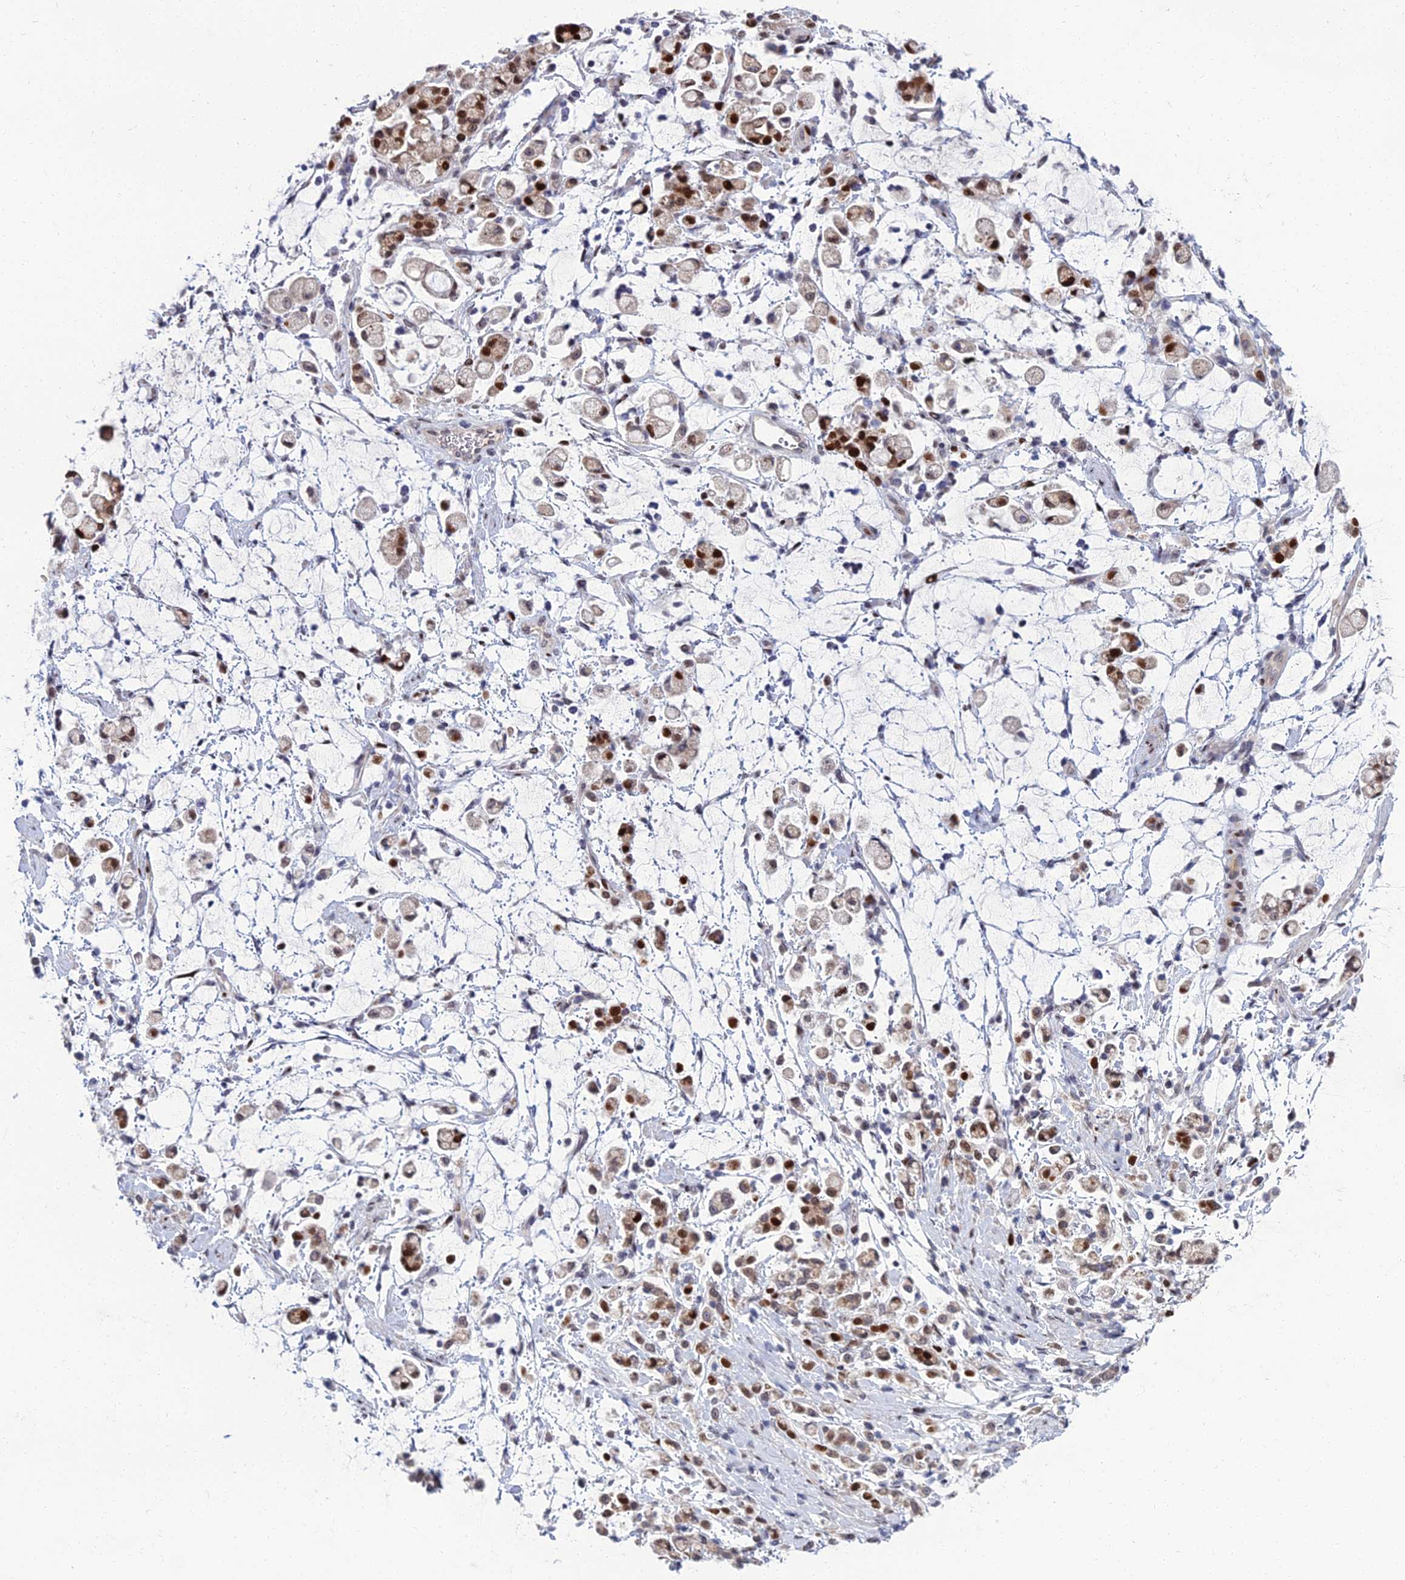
{"staining": {"intensity": "strong", "quantity": "25%-75%", "location": "nuclear"}, "tissue": "stomach cancer", "cell_type": "Tumor cells", "image_type": "cancer", "snomed": [{"axis": "morphology", "description": "Adenocarcinoma, NOS"}, {"axis": "topography", "description": "Stomach"}], "caption": "An immunohistochemistry (IHC) histopathology image of neoplastic tissue is shown. Protein staining in brown labels strong nuclear positivity in stomach adenocarcinoma within tumor cells.", "gene": "TAF9B", "patient": {"sex": "female", "age": 60}}